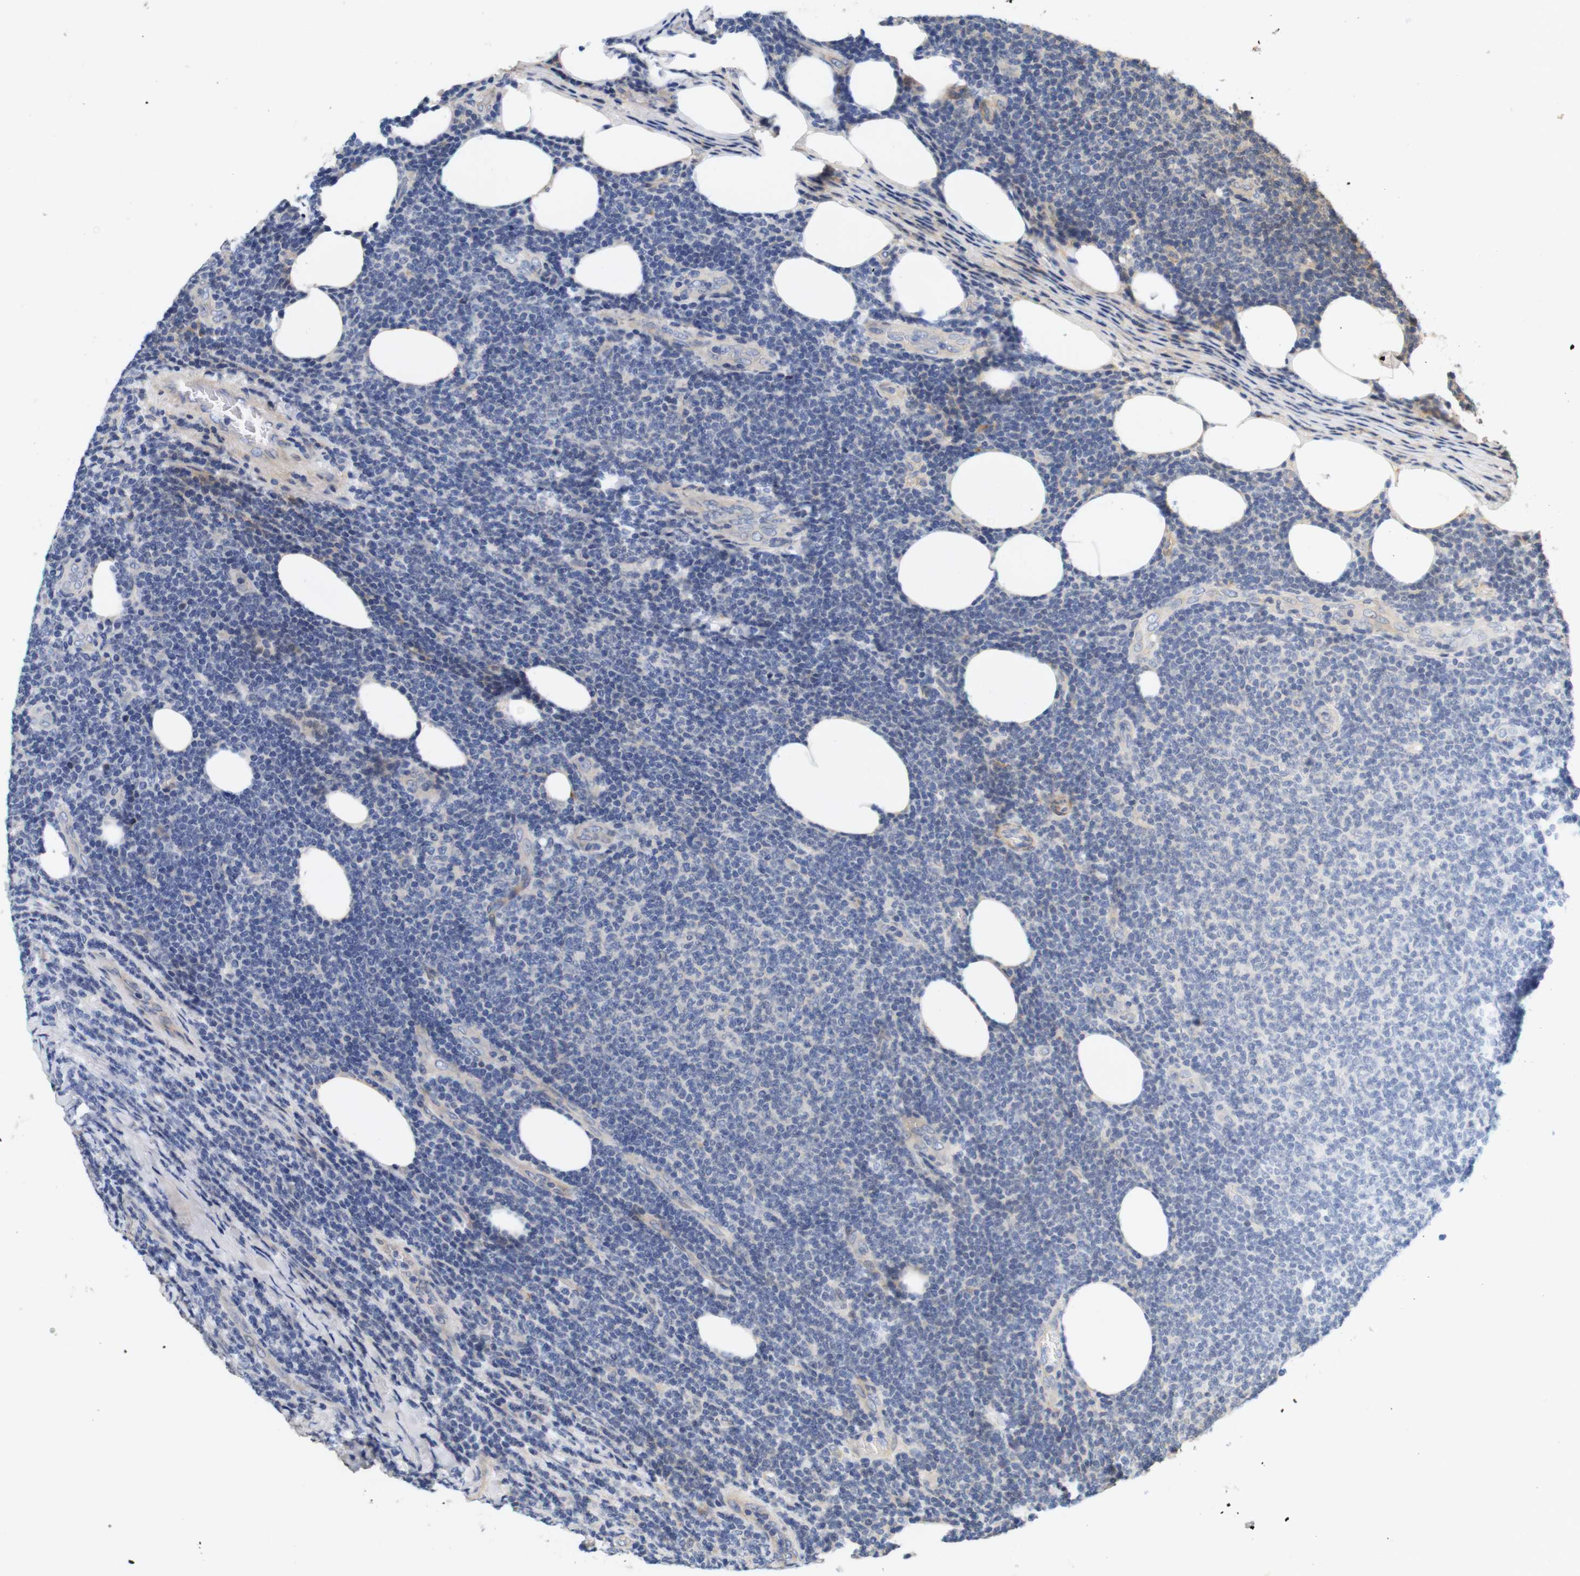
{"staining": {"intensity": "negative", "quantity": "none", "location": "none"}, "tissue": "lymphoma", "cell_type": "Tumor cells", "image_type": "cancer", "snomed": [{"axis": "morphology", "description": "Malignant lymphoma, non-Hodgkin's type, Low grade"}, {"axis": "topography", "description": "Lymph node"}], "caption": "Tumor cells are negative for protein expression in human lymphoma.", "gene": "SPRY3", "patient": {"sex": "male", "age": 66}}